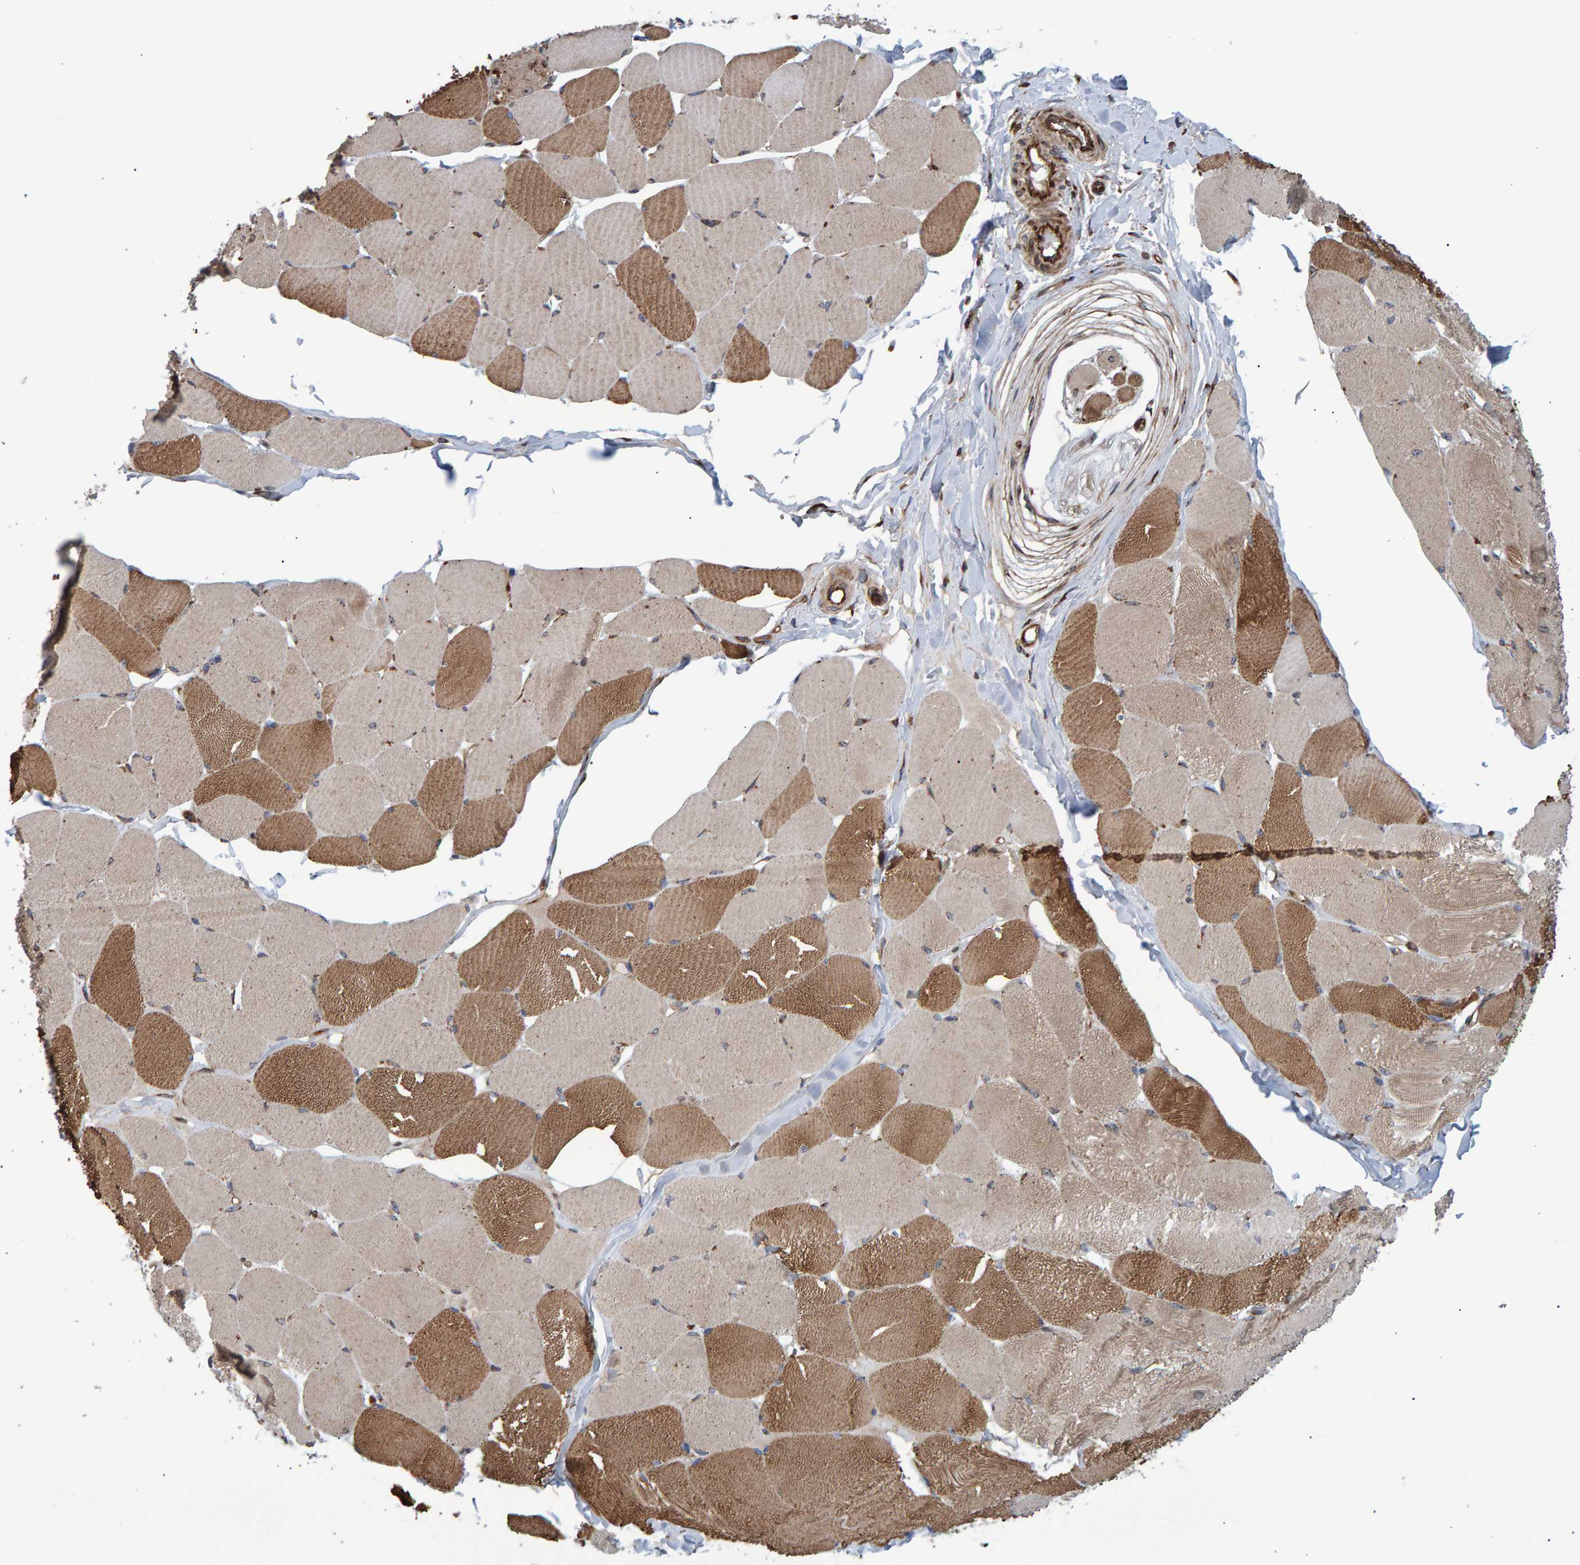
{"staining": {"intensity": "moderate", "quantity": ">75%", "location": "cytoplasmic/membranous"}, "tissue": "skeletal muscle", "cell_type": "Myocytes", "image_type": "normal", "snomed": [{"axis": "morphology", "description": "Normal tissue, NOS"}, {"axis": "topography", "description": "Skin"}, {"axis": "topography", "description": "Skeletal muscle"}], "caption": "Myocytes display moderate cytoplasmic/membranous expression in approximately >75% of cells in benign skeletal muscle. The staining is performed using DAB brown chromogen to label protein expression. The nuclei are counter-stained blue using hematoxylin.", "gene": "FAM117A", "patient": {"sex": "male", "age": 83}}